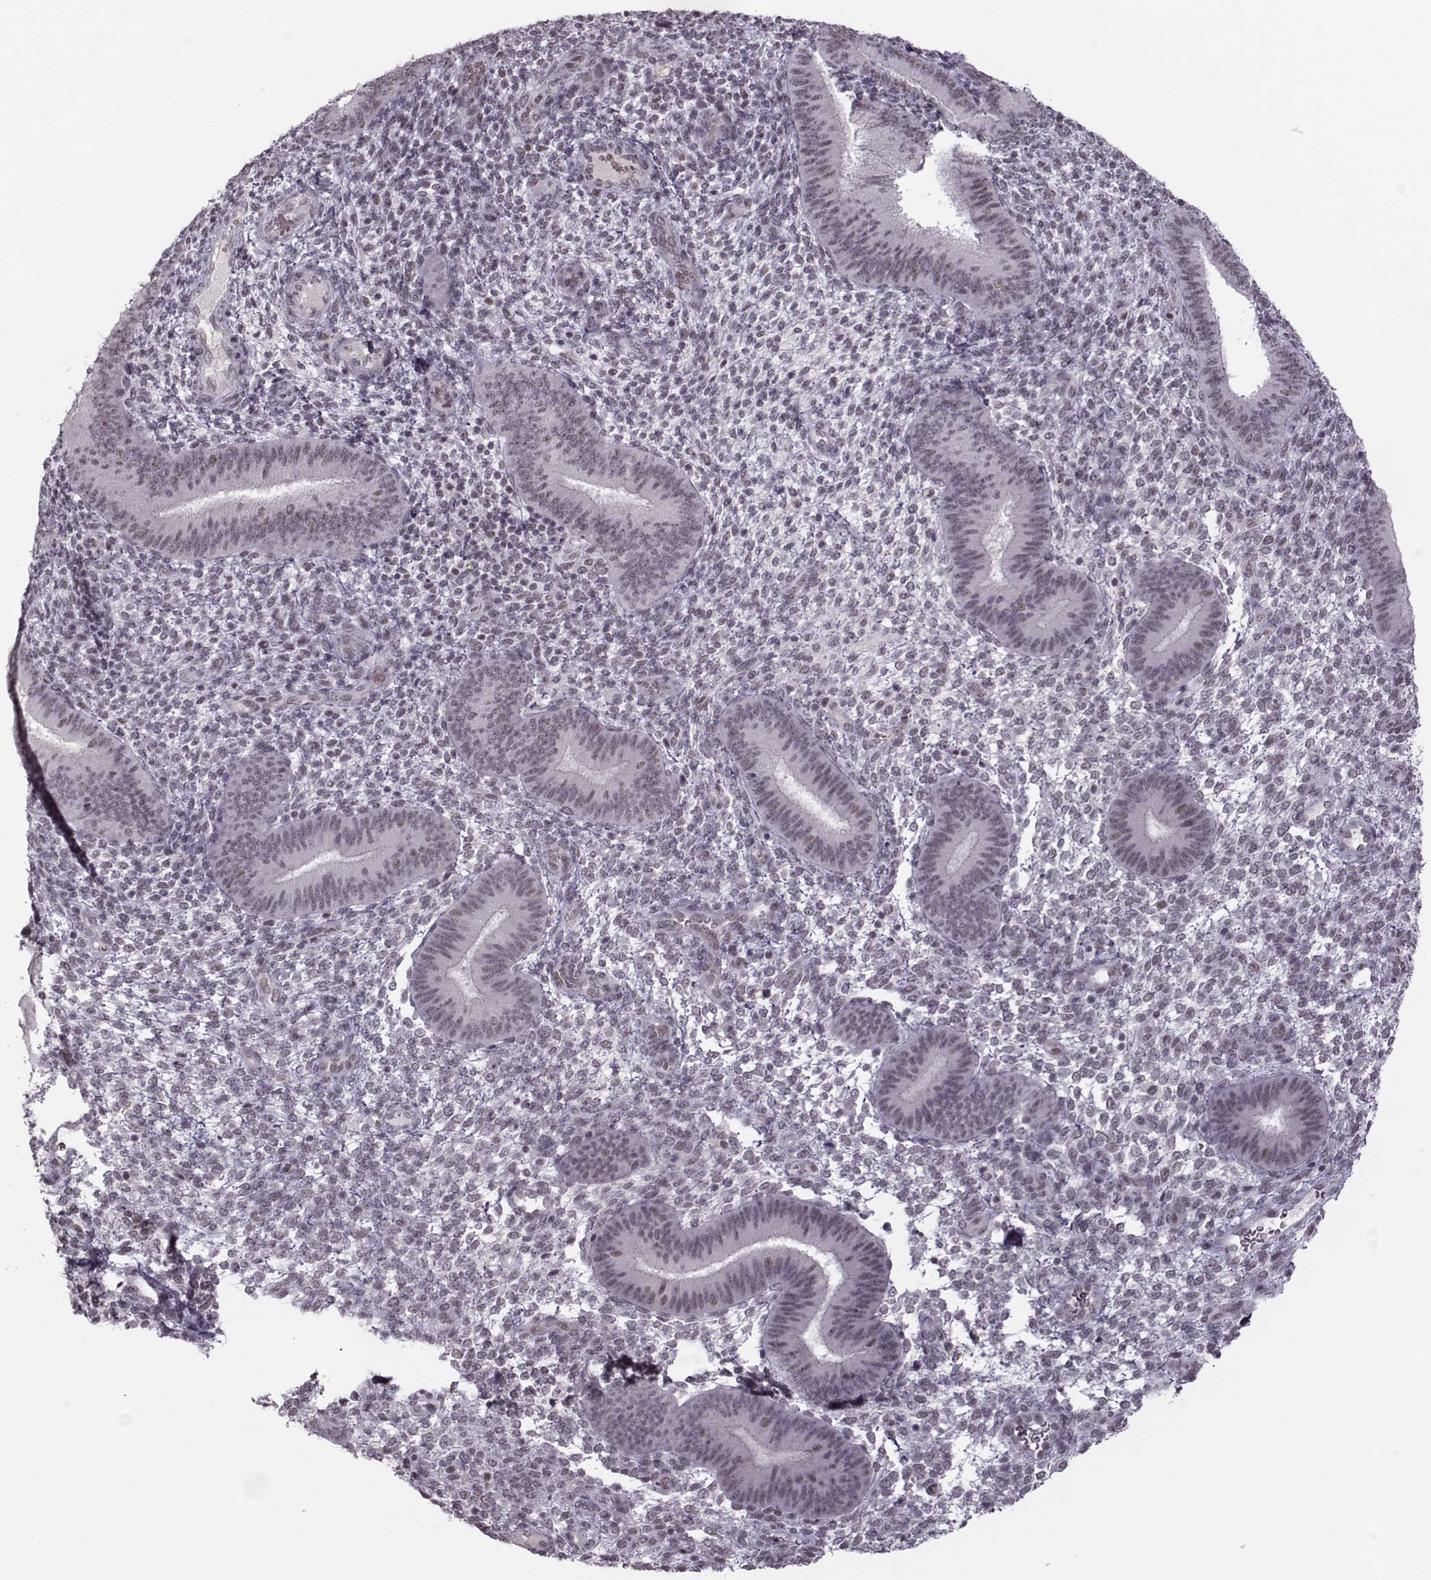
{"staining": {"intensity": "negative", "quantity": "none", "location": "none"}, "tissue": "endometrium", "cell_type": "Cells in endometrial stroma", "image_type": "normal", "snomed": [{"axis": "morphology", "description": "Normal tissue, NOS"}, {"axis": "topography", "description": "Endometrium"}], "caption": "DAB (3,3'-diaminobenzidine) immunohistochemical staining of unremarkable human endometrium shows no significant positivity in cells in endometrial stroma. The staining is performed using DAB (3,3'-diaminobenzidine) brown chromogen with nuclei counter-stained in using hematoxylin.", "gene": "LIN28A", "patient": {"sex": "female", "age": 39}}